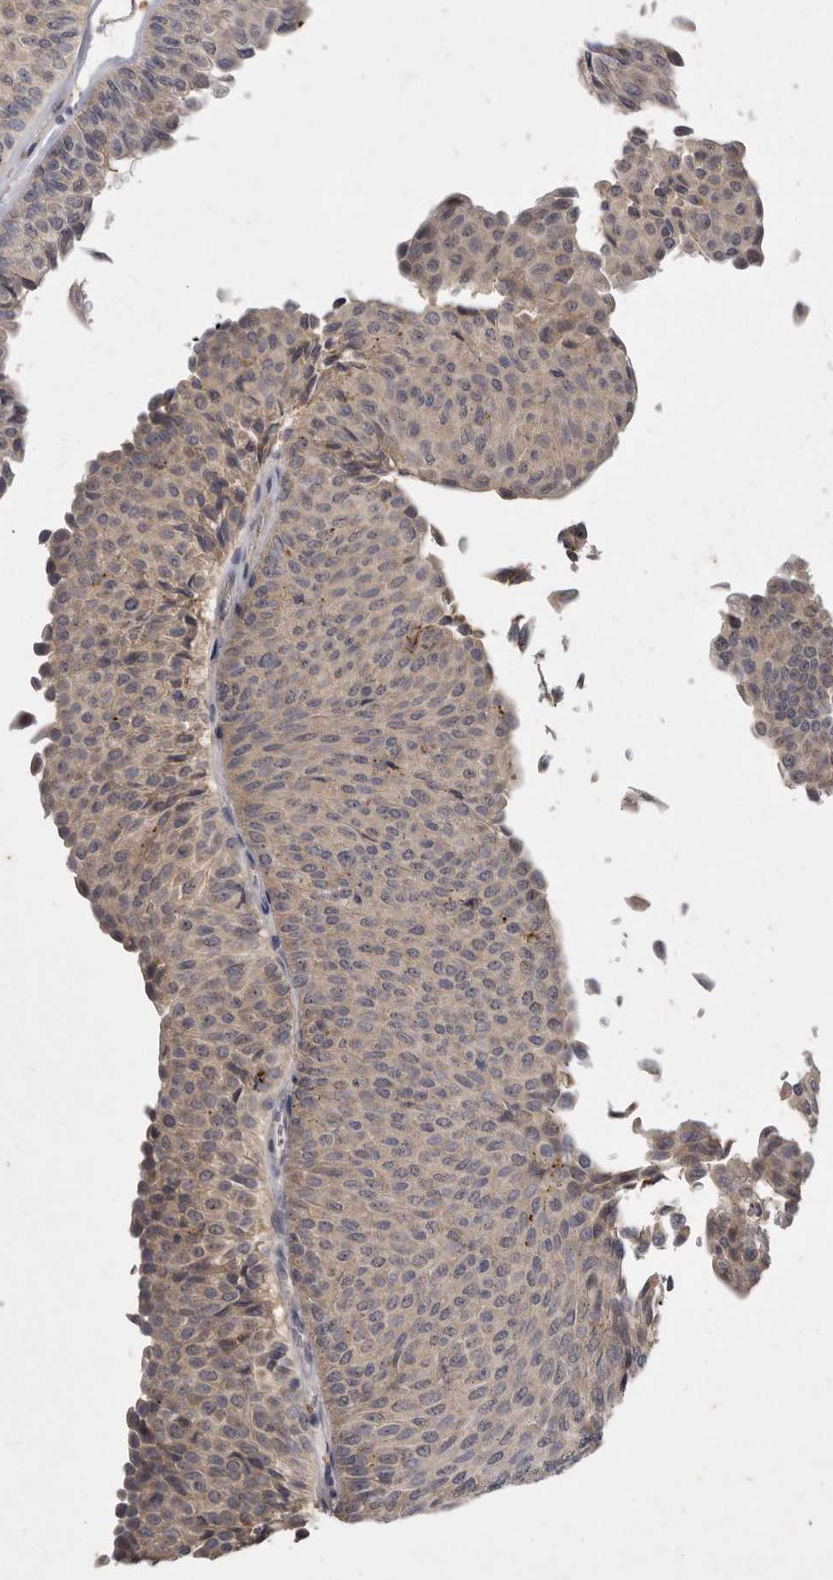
{"staining": {"intensity": "weak", "quantity": "25%-75%", "location": "cytoplasmic/membranous"}, "tissue": "urothelial cancer", "cell_type": "Tumor cells", "image_type": "cancer", "snomed": [{"axis": "morphology", "description": "Urothelial carcinoma, Low grade"}, {"axis": "topography", "description": "Urinary bladder"}], "caption": "The immunohistochemical stain labels weak cytoplasmic/membranous positivity in tumor cells of urothelial cancer tissue. Immunohistochemistry stains the protein of interest in brown and the nuclei are stained blue.", "gene": "SLC22A1", "patient": {"sex": "male", "age": 78}}